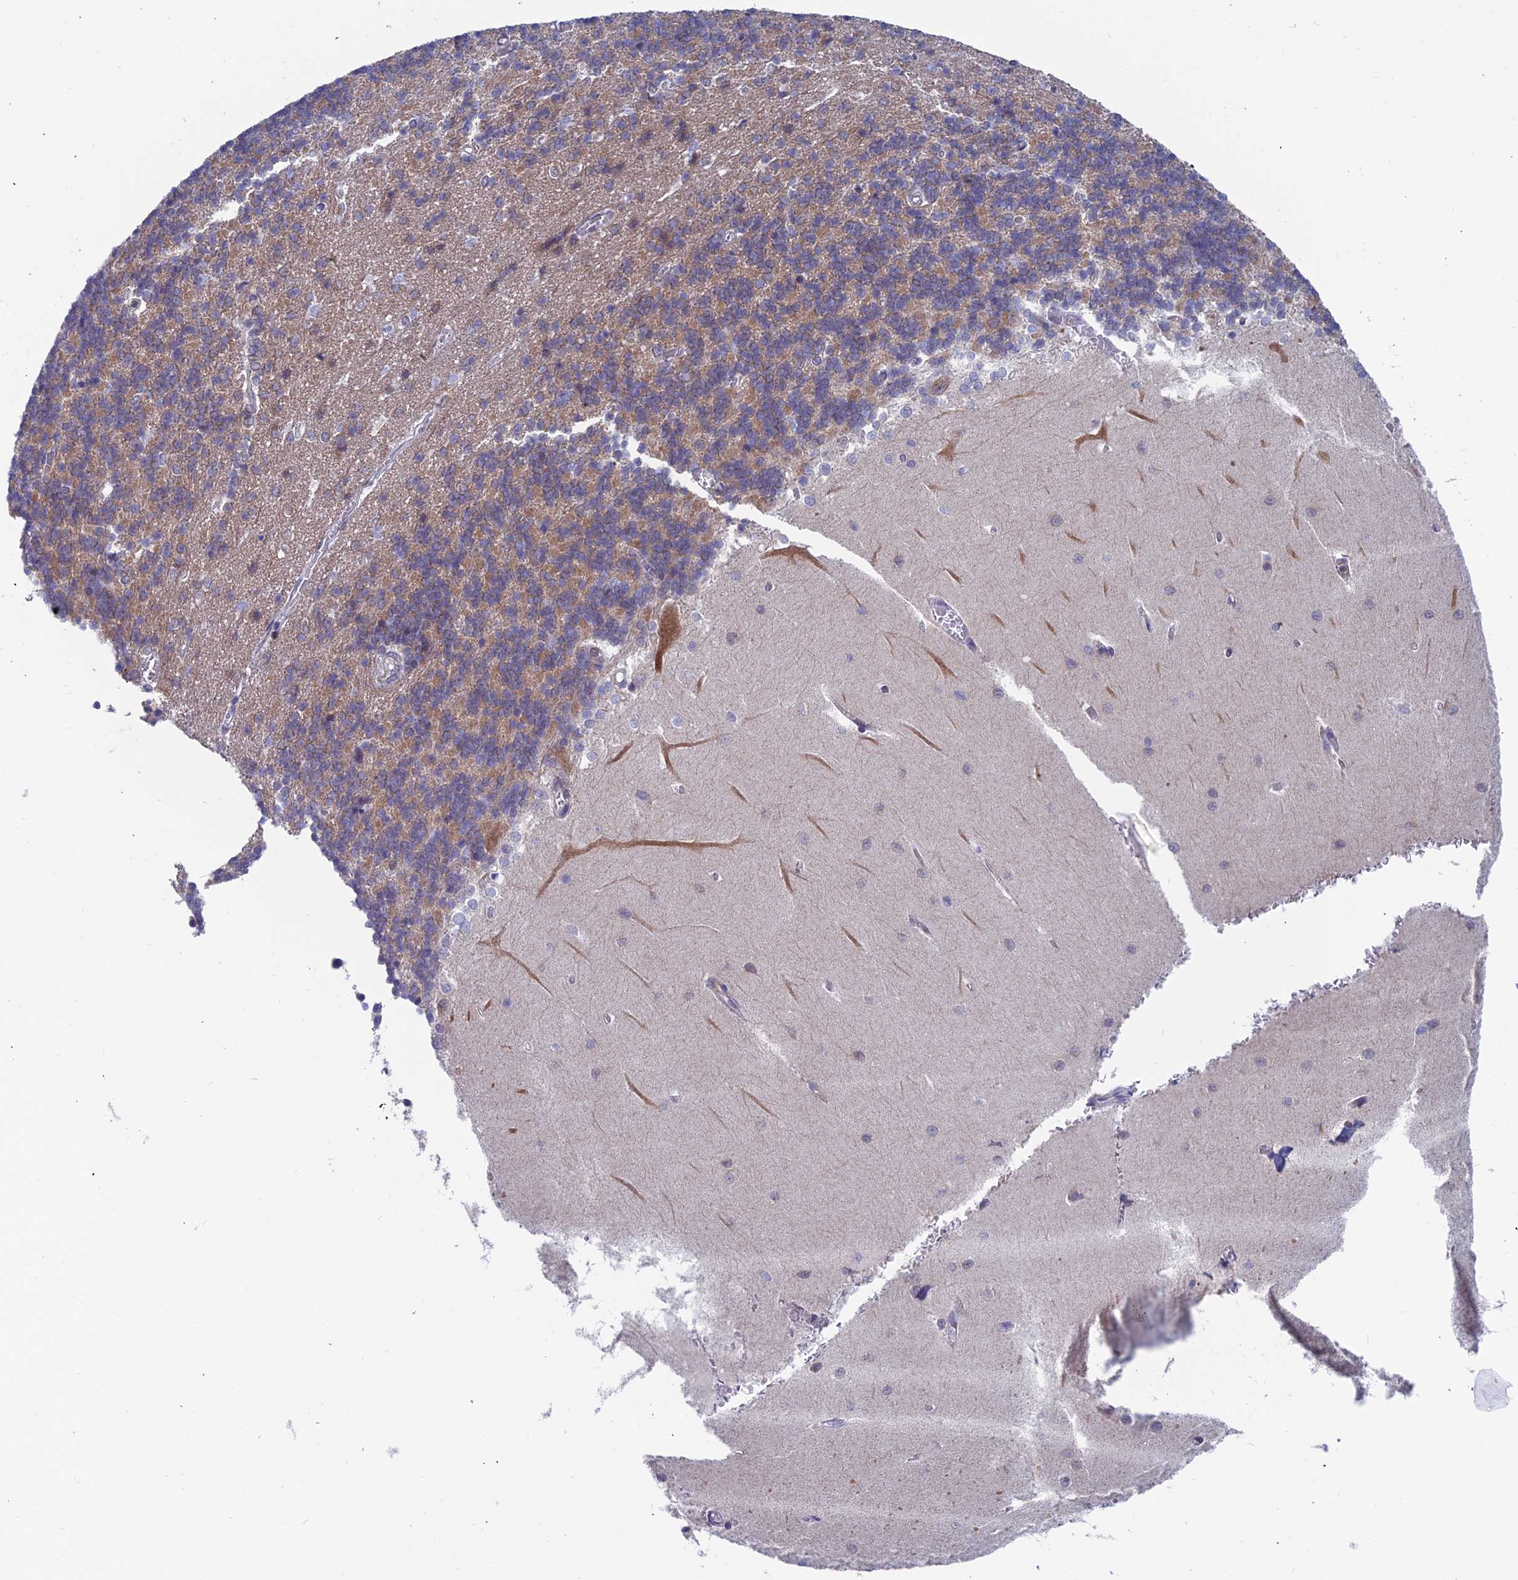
{"staining": {"intensity": "moderate", "quantity": "<25%", "location": "cytoplasmic/membranous"}, "tissue": "cerebellum", "cell_type": "Cells in granular layer", "image_type": "normal", "snomed": [{"axis": "morphology", "description": "Normal tissue, NOS"}, {"axis": "topography", "description": "Cerebellum"}], "caption": "Immunohistochemistry (IHC) (DAB (3,3'-diaminobenzidine)) staining of normal cerebellum reveals moderate cytoplasmic/membranous protein staining in approximately <25% of cells in granular layer.", "gene": "IGBP1", "patient": {"sex": "male", "age": 37}}